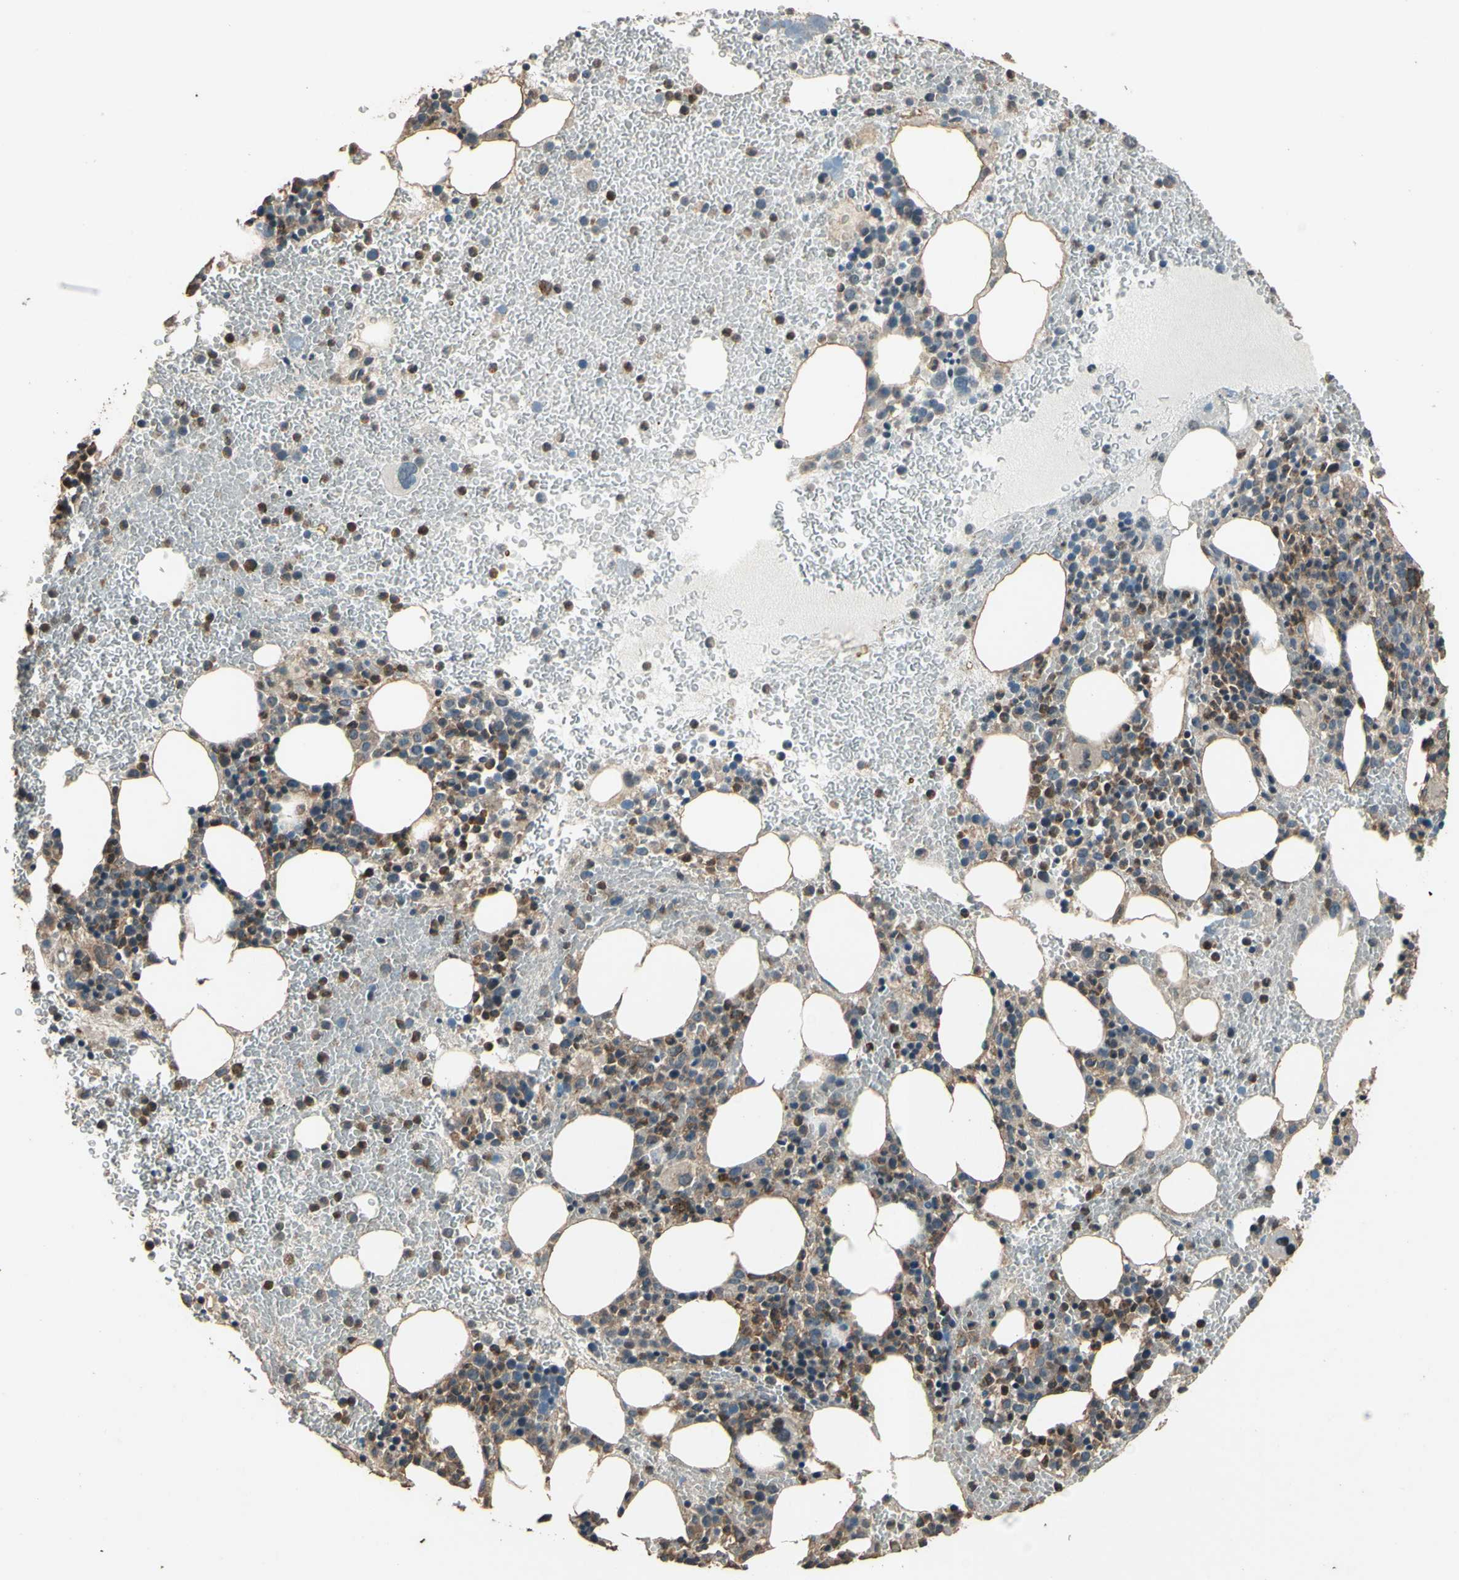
{"staining": {"intensity": "moderate", "quantity": "25%-75%", "location": "cytoplasmic/membranous"}, "tissue": "bone marrow", "cell_type": "Hematopoietic cells", "image_type": "normal", "snomed": [{"axis": "morphology", "description": "Normal tissue, NOS"}, {"axis": "morphology", "description": "Inflammation, NOS"}, {"axis": "topography", "description": "Bone marrow"}], "caption": "High-magnification brightfield microscopy of benign bone marrow stained with DAB (3,3'-diaminobenzidine) (brown) and counterstained with hematoxylin (blue). hematopoietic cells exhibit moderate cytoplasmic/membranous staining is appreciated in approximately25%-75% of cells. The staining is performed using DAB brown chromogen to label protein expression. The nuclei are counter-stained blue using hematoxylin.", "gene": "TSPO", "patient": {"sex": "female", "age": 54}}